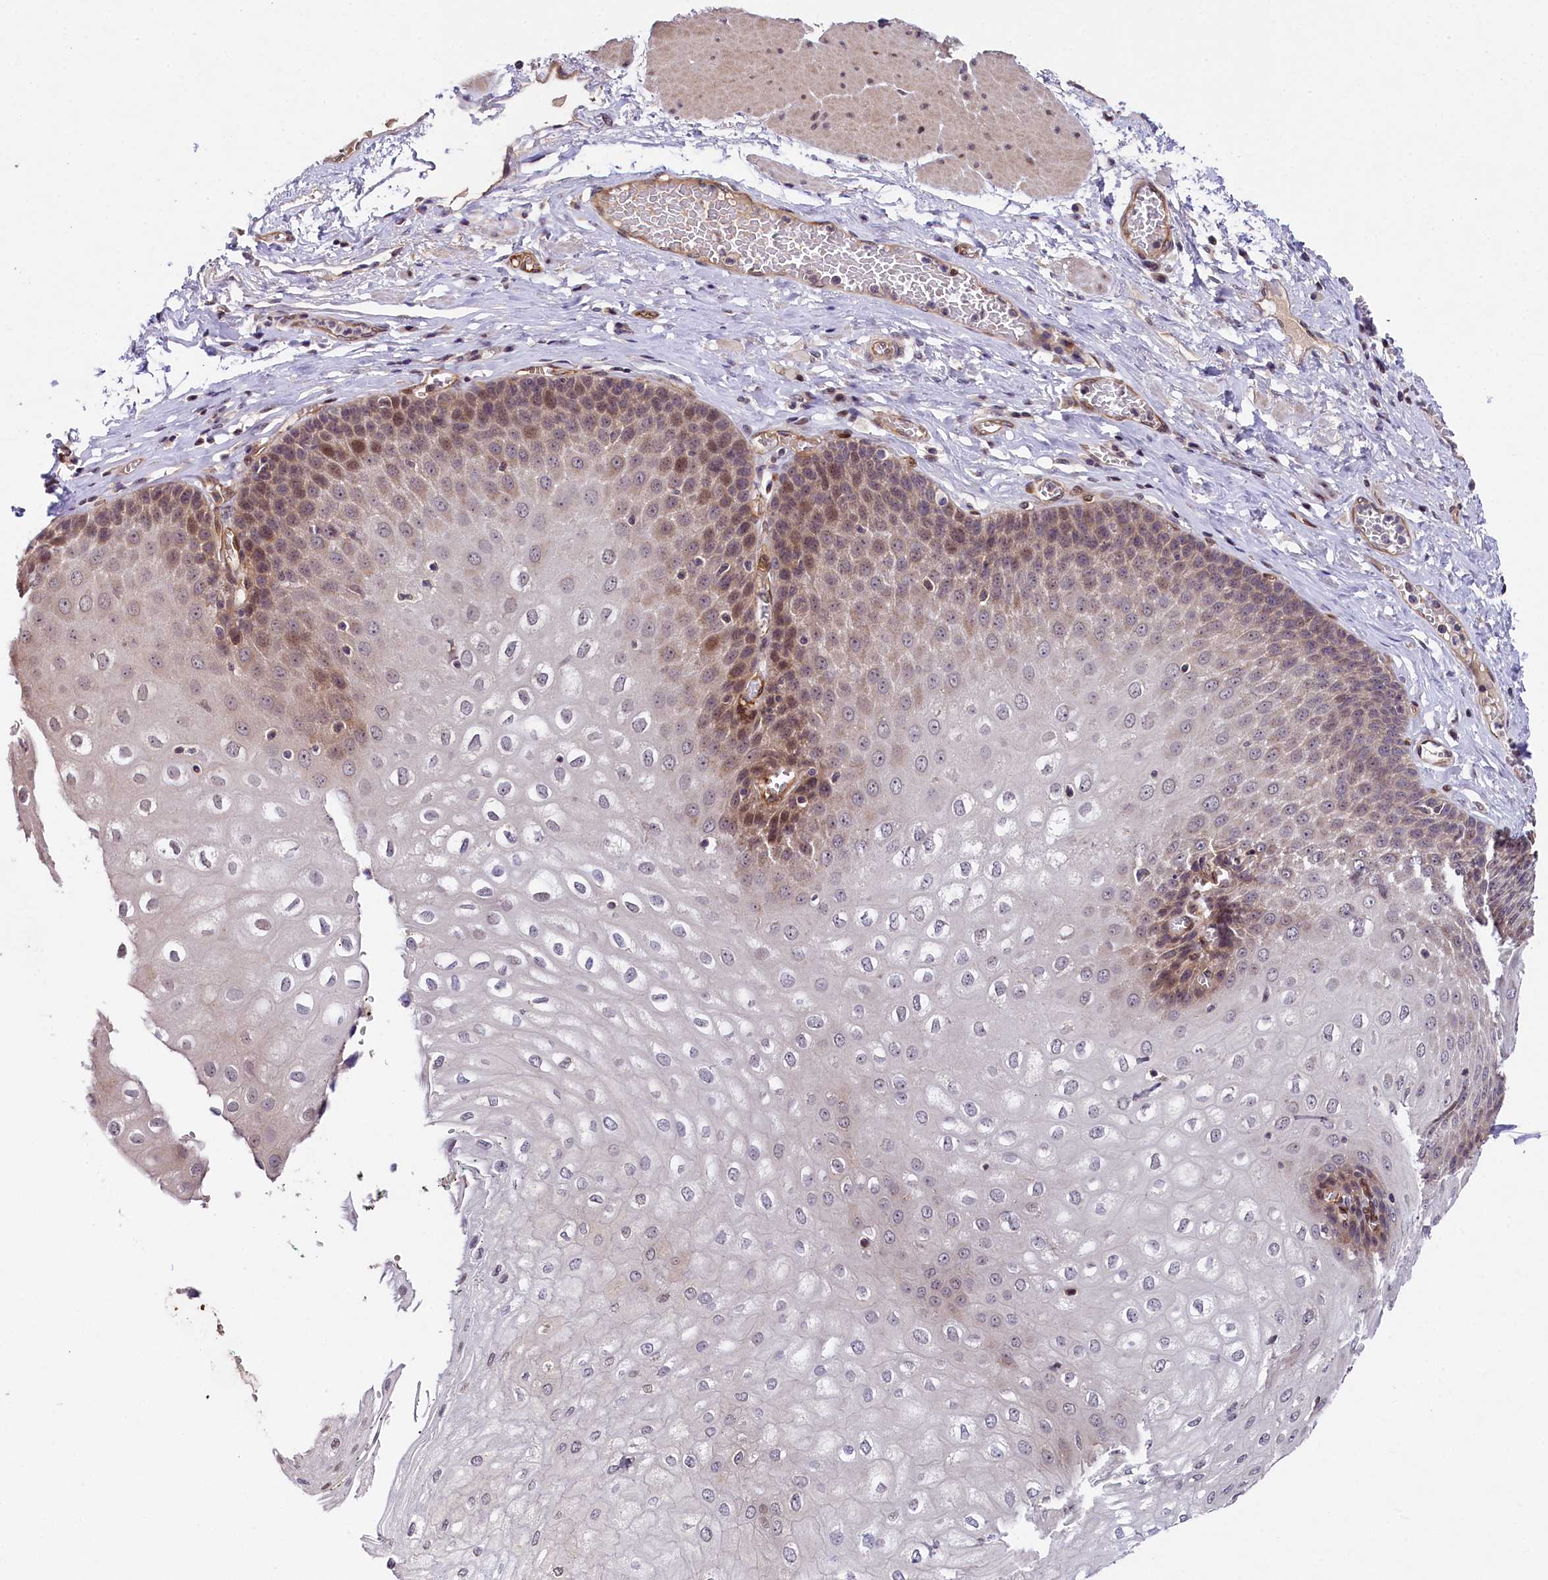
{"staining": {"intensity": "moderate", "quantity": "25%-75%", "location": "nuclear"}, "tissue": "esophagus", "cell_type": "Squamous epithelial cells", "image_type": "normal", "snomed": [{"axis": "morphology", "description": "Normal tissue, NOS"}, {"axis": "topography", "description": "Esophagus"}], "caption": "Immunohistochemical staining of unremarkable human esophagus displays medium levels of moderate nuclear positivity in approximately 25%-75% of squamous epithelial cells. (Stains: DAB in brown, nuclei in blue, Microscopy: brightfield microscopy at high magnification).", "gene": "SNRK", "patient": {"sex": "male", "age": 60}}